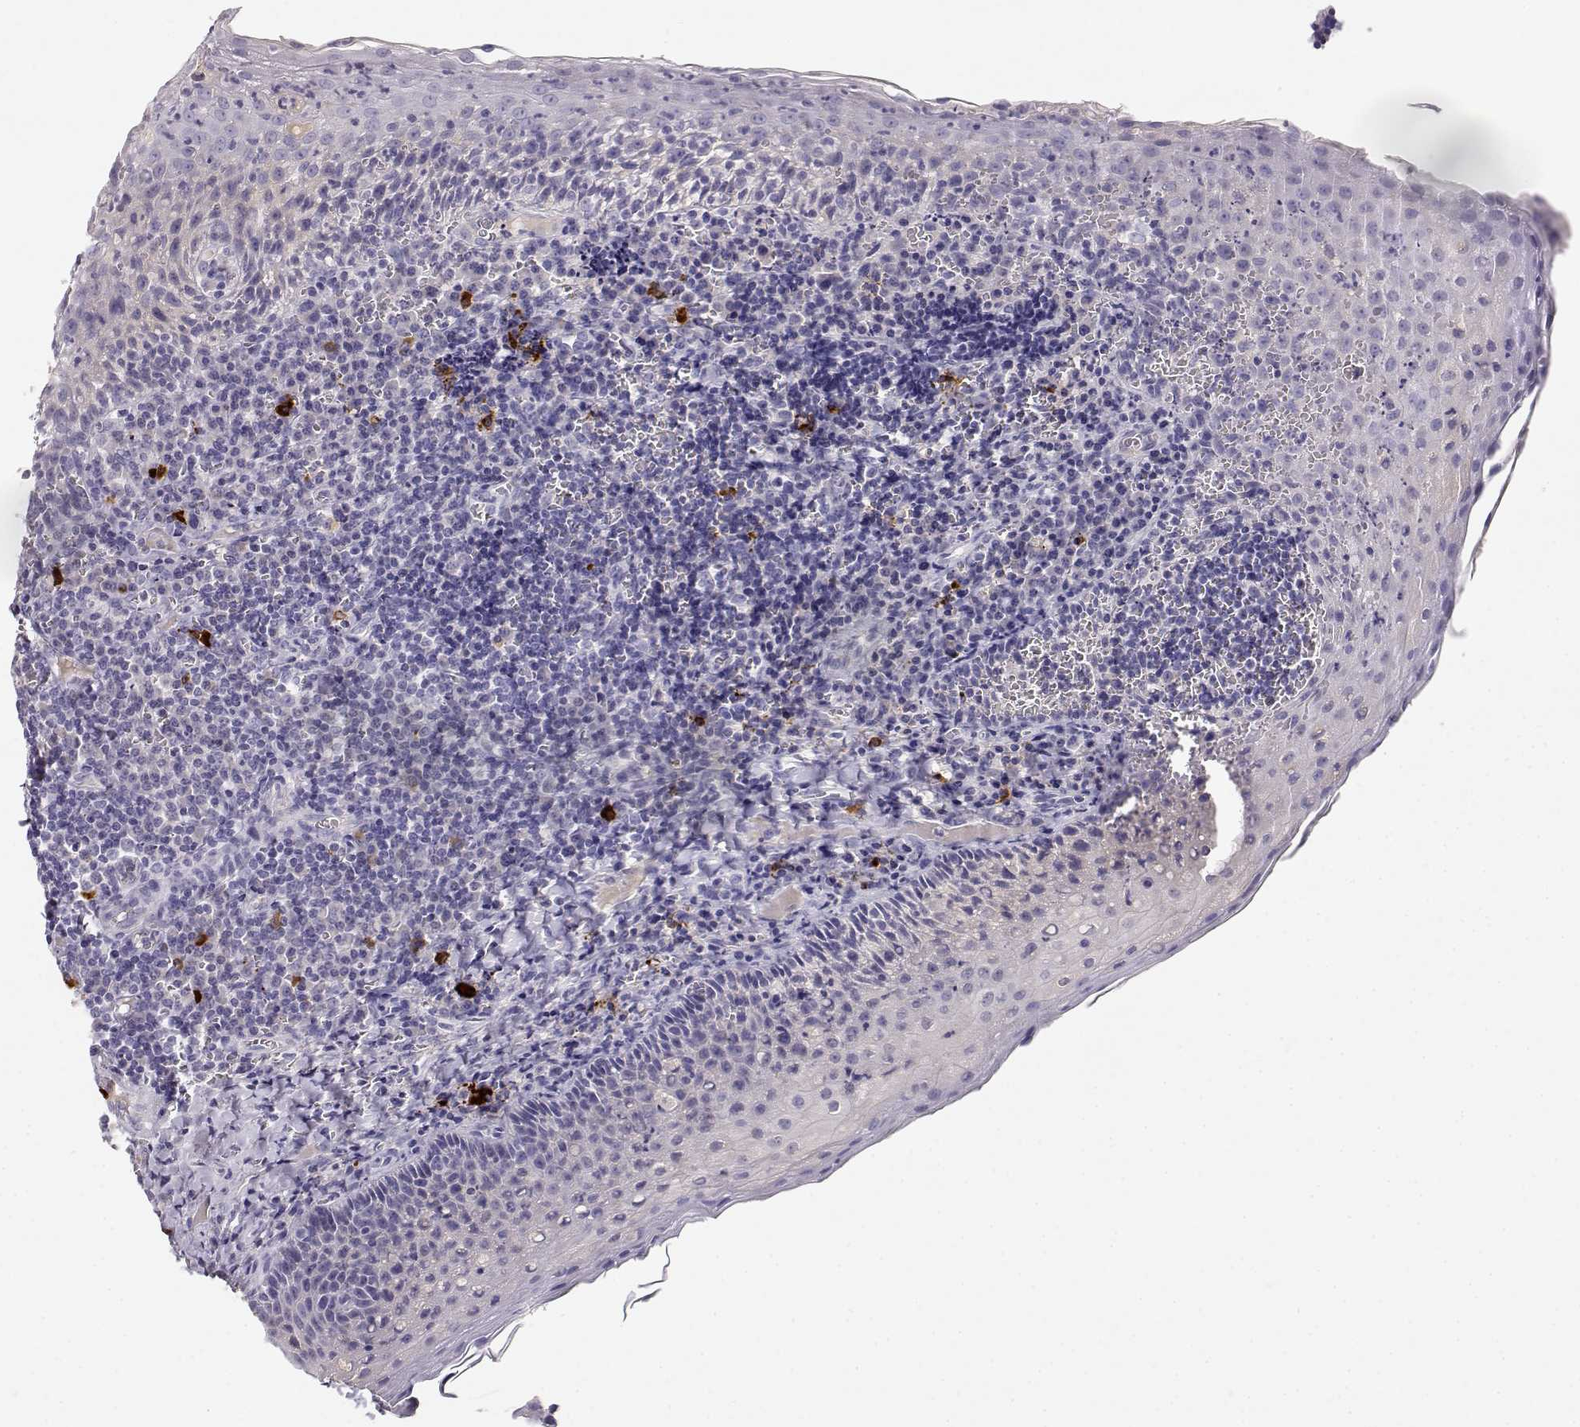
{"staining": {"intensity": "negative", "quantity": "none", "location": "none"}, "tissue": "tonsil", "cell_type": "Germinal center cells", "image_type": "normal", "snomed": [{"axis": "morphology", "description": "Normal tissue, NOS"}, {"axis": "morphology", "description": "Inflammation, NOS"}, {"axis": "topography", "description": "Tonsil"}], "caption": "Protein analysis of normal tonsil demonstrates no significant expression in germinal center cells.", "gene": "GPR174", "patient": {"sex": "female", "age": 31}}